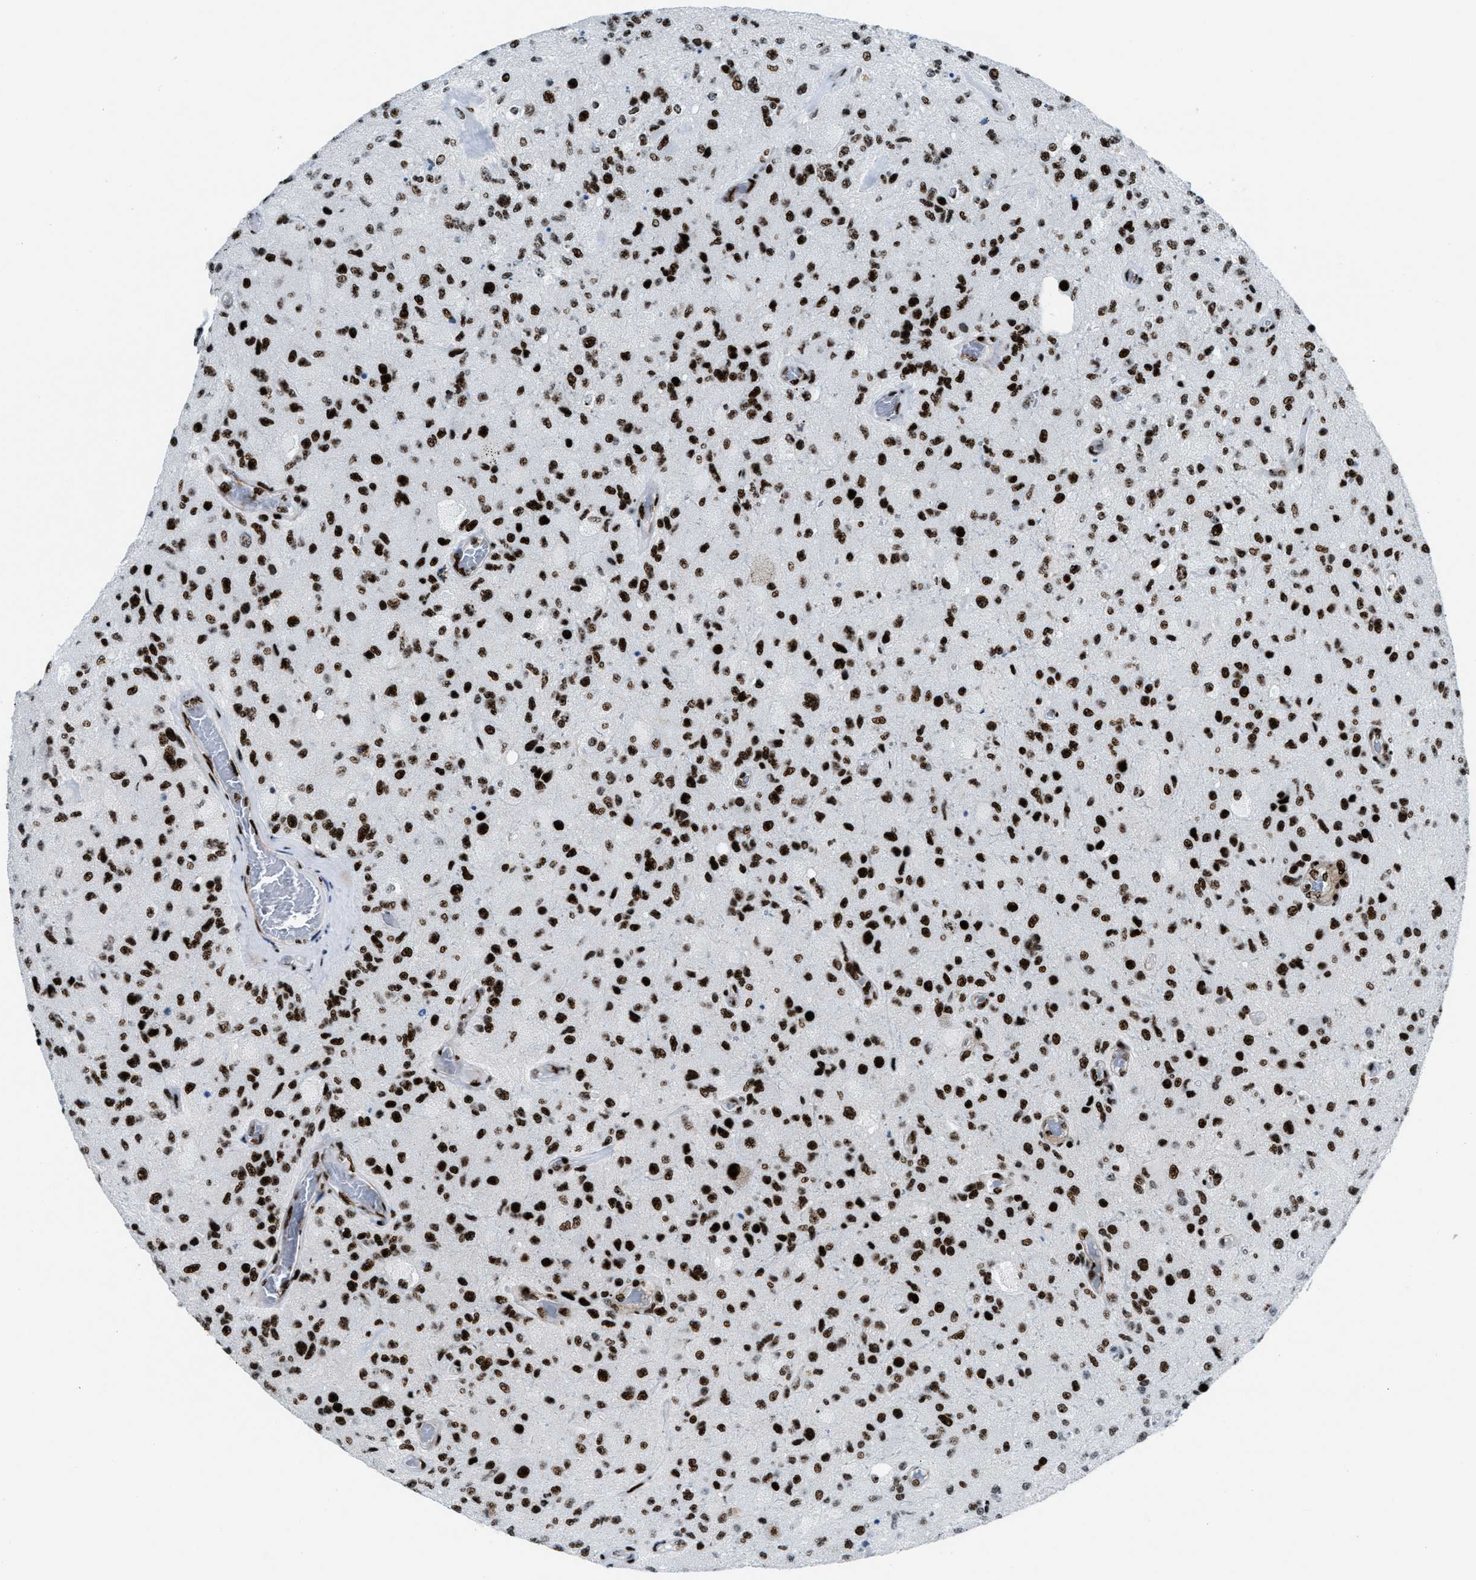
{"staining": {"intensity": "strong", "quantity": ">75%", "location": "nuclear"}, "tissue": "glioma", "cell_type": "Tumor cells", "image_type": "cancer", "snomed": [{"axis": "morphology", "description": "Normal tissue, NOS"}, {"axis": "morphology", "description": "Glioma, malignant, High grade"}, {"axis": "topography", "description": "Cerebral cortex"}], "caption": "A brown stain labels strong nuclear positivity of a protein in high-grade glioma (malignant) tumor cells. The staining is performed using DAB (3,3'-diaminobenzidine) brown chromogen to label protein expression. The nuclei are counter-stained blue using hematoxylin.", "gene": "NONO", "patient": {"sex": "male", "age": 77}}